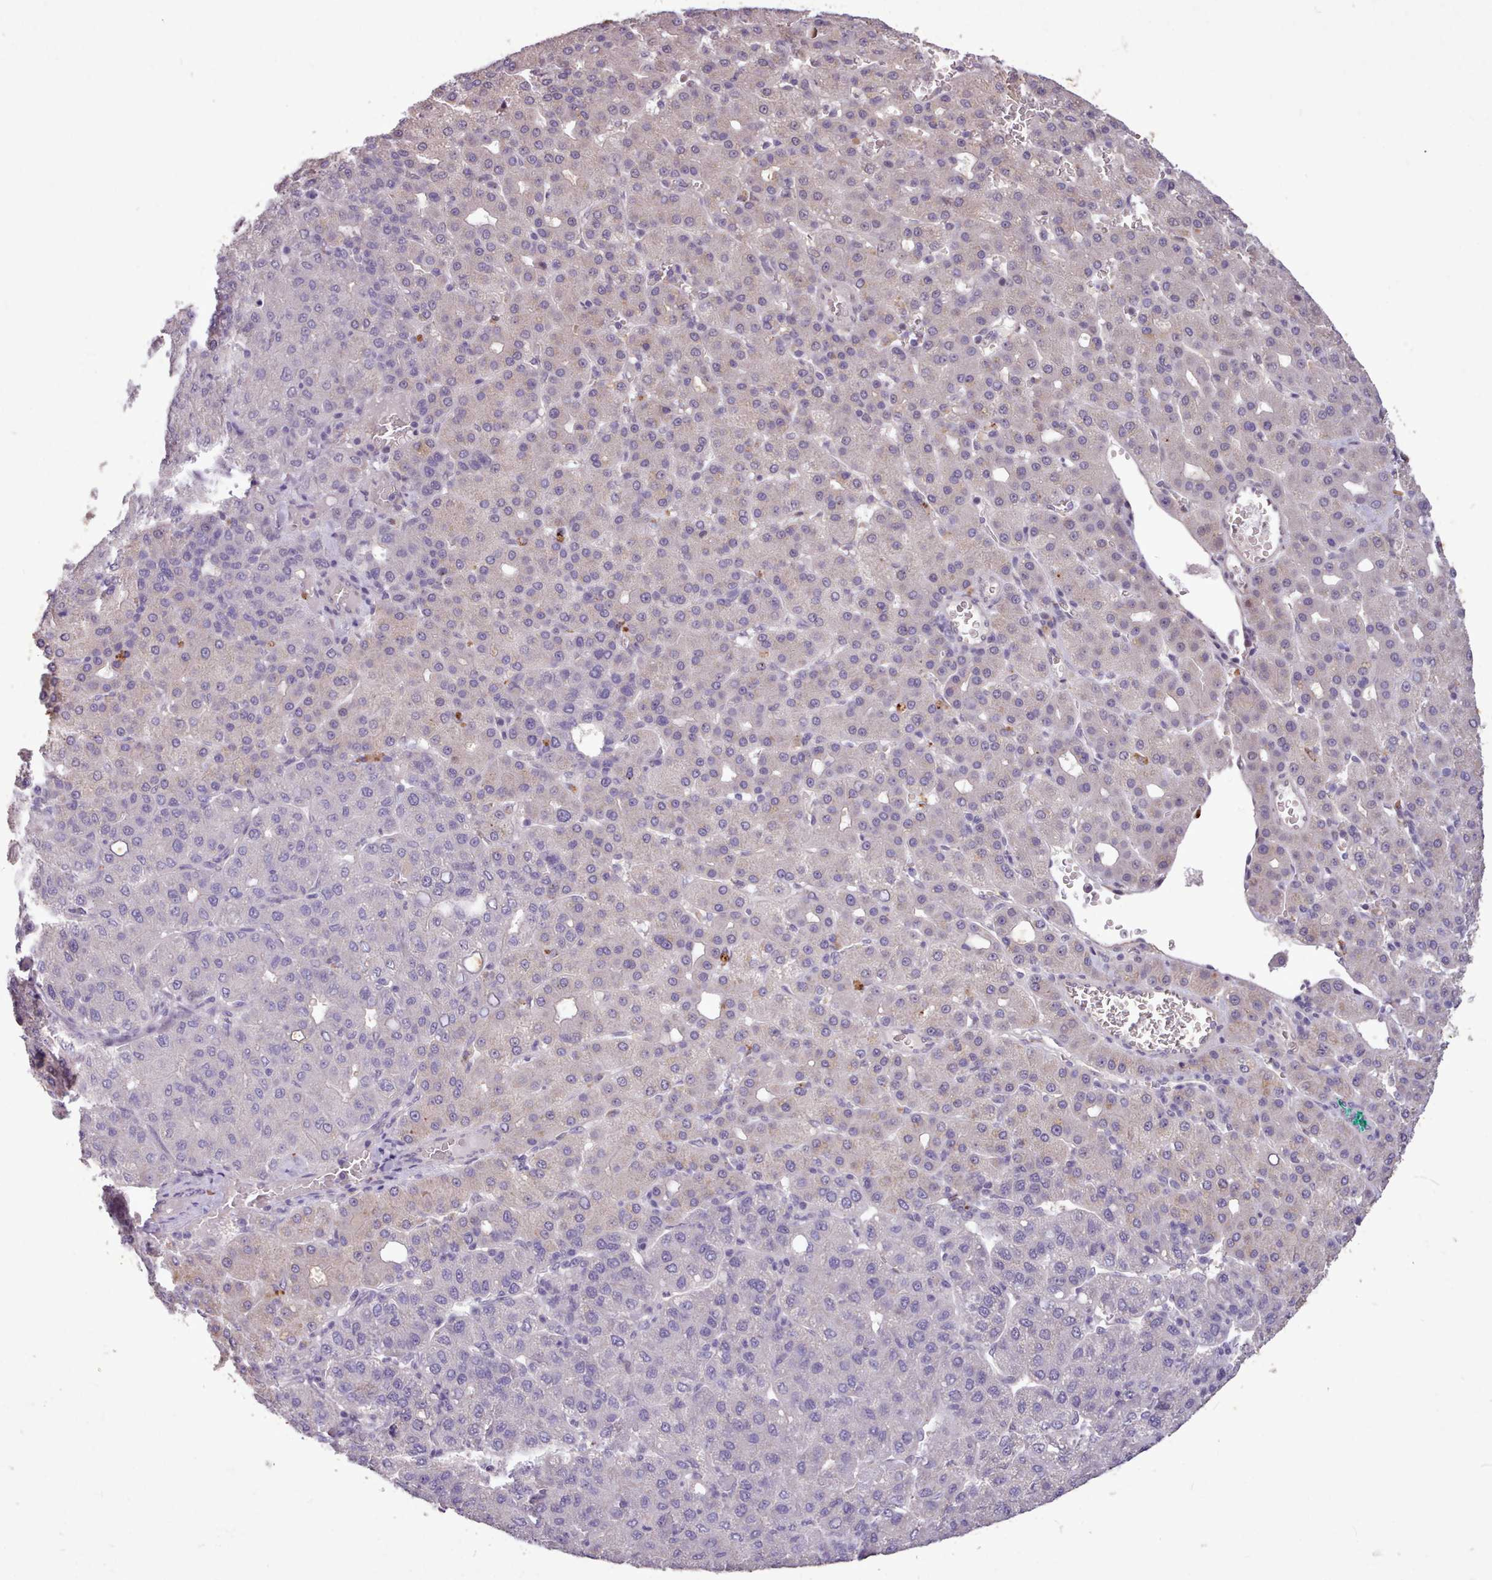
{"staining": {"intensity": "weak", "quantity": "<25%", "location": "cytoplasmic/membranous"}, "tissue": "liver cancer", "cell_type": "Tumor cells", "image_type": "cancer", "snomed": [{"axis": "morphology", "description": "Carcinoma, Hepatocellular, NOS"}, {"axis": "topography", "description": "Liver"}], "caption": "Human liver hepatocellular carcinoma stained for a protein using immunohistochemistry (IHC) shows no staining in tumor cells.", "gene": "ZNF607", "patient": {"sex": "male", "age": 65}}